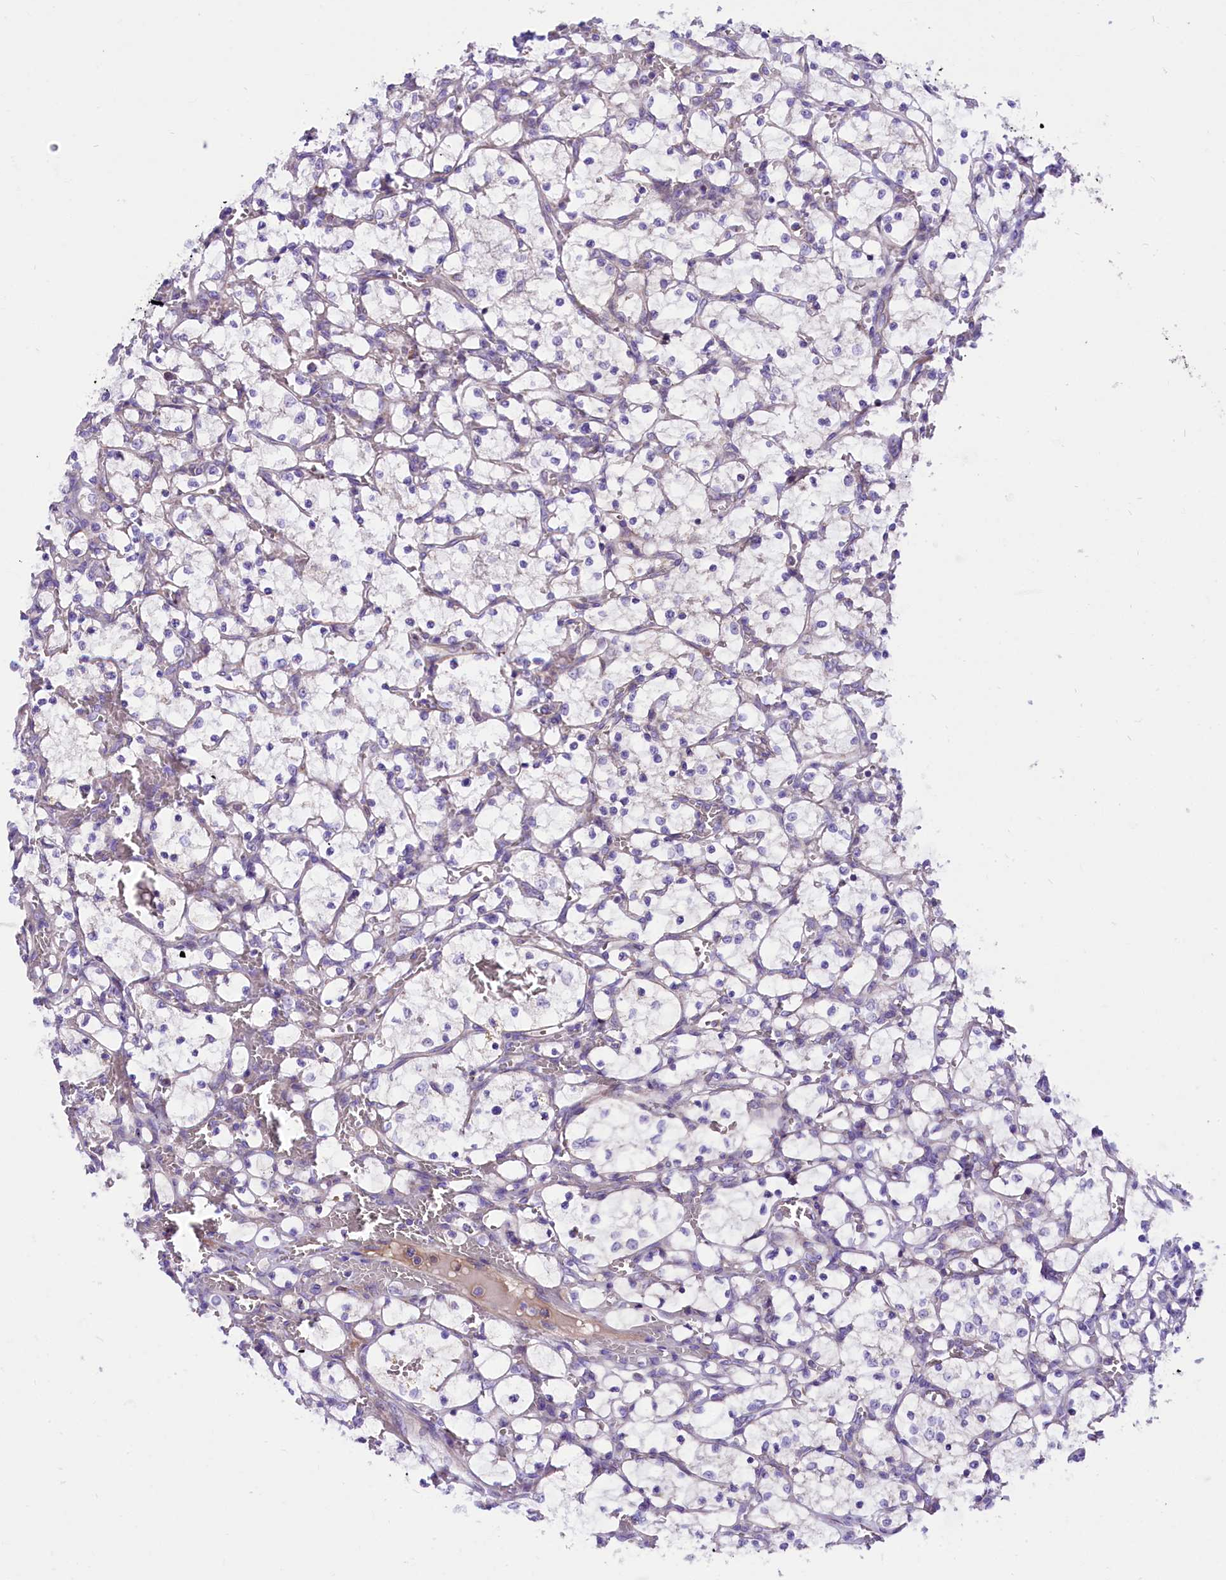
{"staining": {"intensity": "negative", "quantity": "none", "location": "none"}, "tissue": "renal cancer", "cell_type": "Tumor cells", "image_type": "cancer", "snomed": [{"axis": "morphology", "description": "Adenocarcinoma, NOS"}, {"axis": "topography", "description": "Kidney"}], "caption": "IHC of adenocarcinoma (renal) exhibits no staining in tumor cells.", "gene": "PTPRU", "patient": {"sex": "female", "age": 69}}